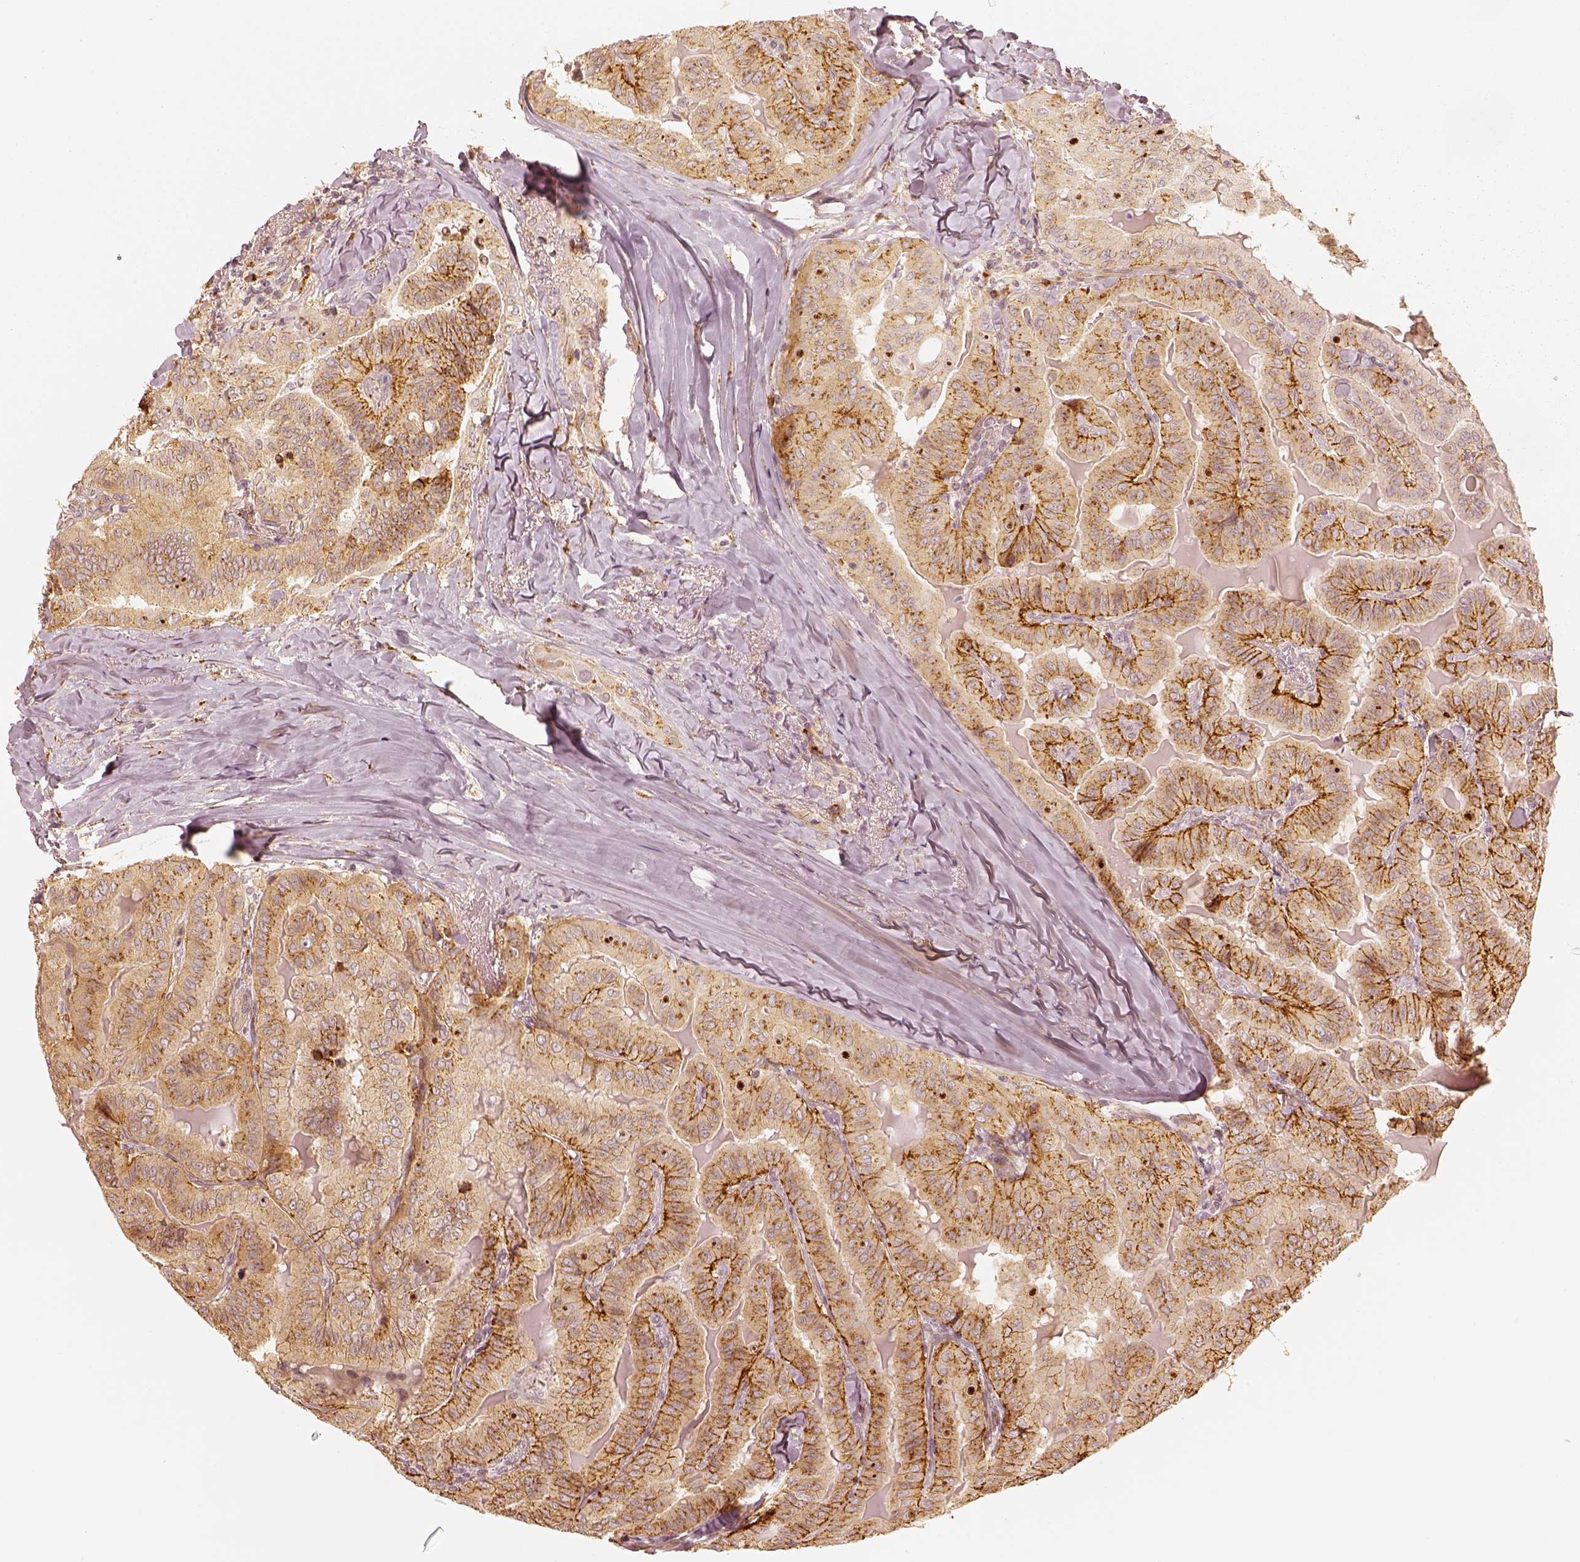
{"staining": {"intensity": "moderate", "quantity": "25%-75%", "location": "cytoplasmic/membranous"}, "tissue": "thyroid cancer", "cell_type": "Tumor cells", "image_type": "cancer", "snomed": [{"axis": "morphology", "description": "Papillary adenocarcinoma, NOS"}, {"axis": "topography", "description": "Thyroid gland"}], "caption": "This image exhibits thyroid cancer (papillary adenocarcinoma) stained with immunohistochemistry to label a protein in brown. The cytoplasmic/membranous of tumor cells show moderate positivity for the protein. Nuclei are counter-stained blue.", "gene": "GORASP2", "patient": {"sex": "female", "age": 68}}